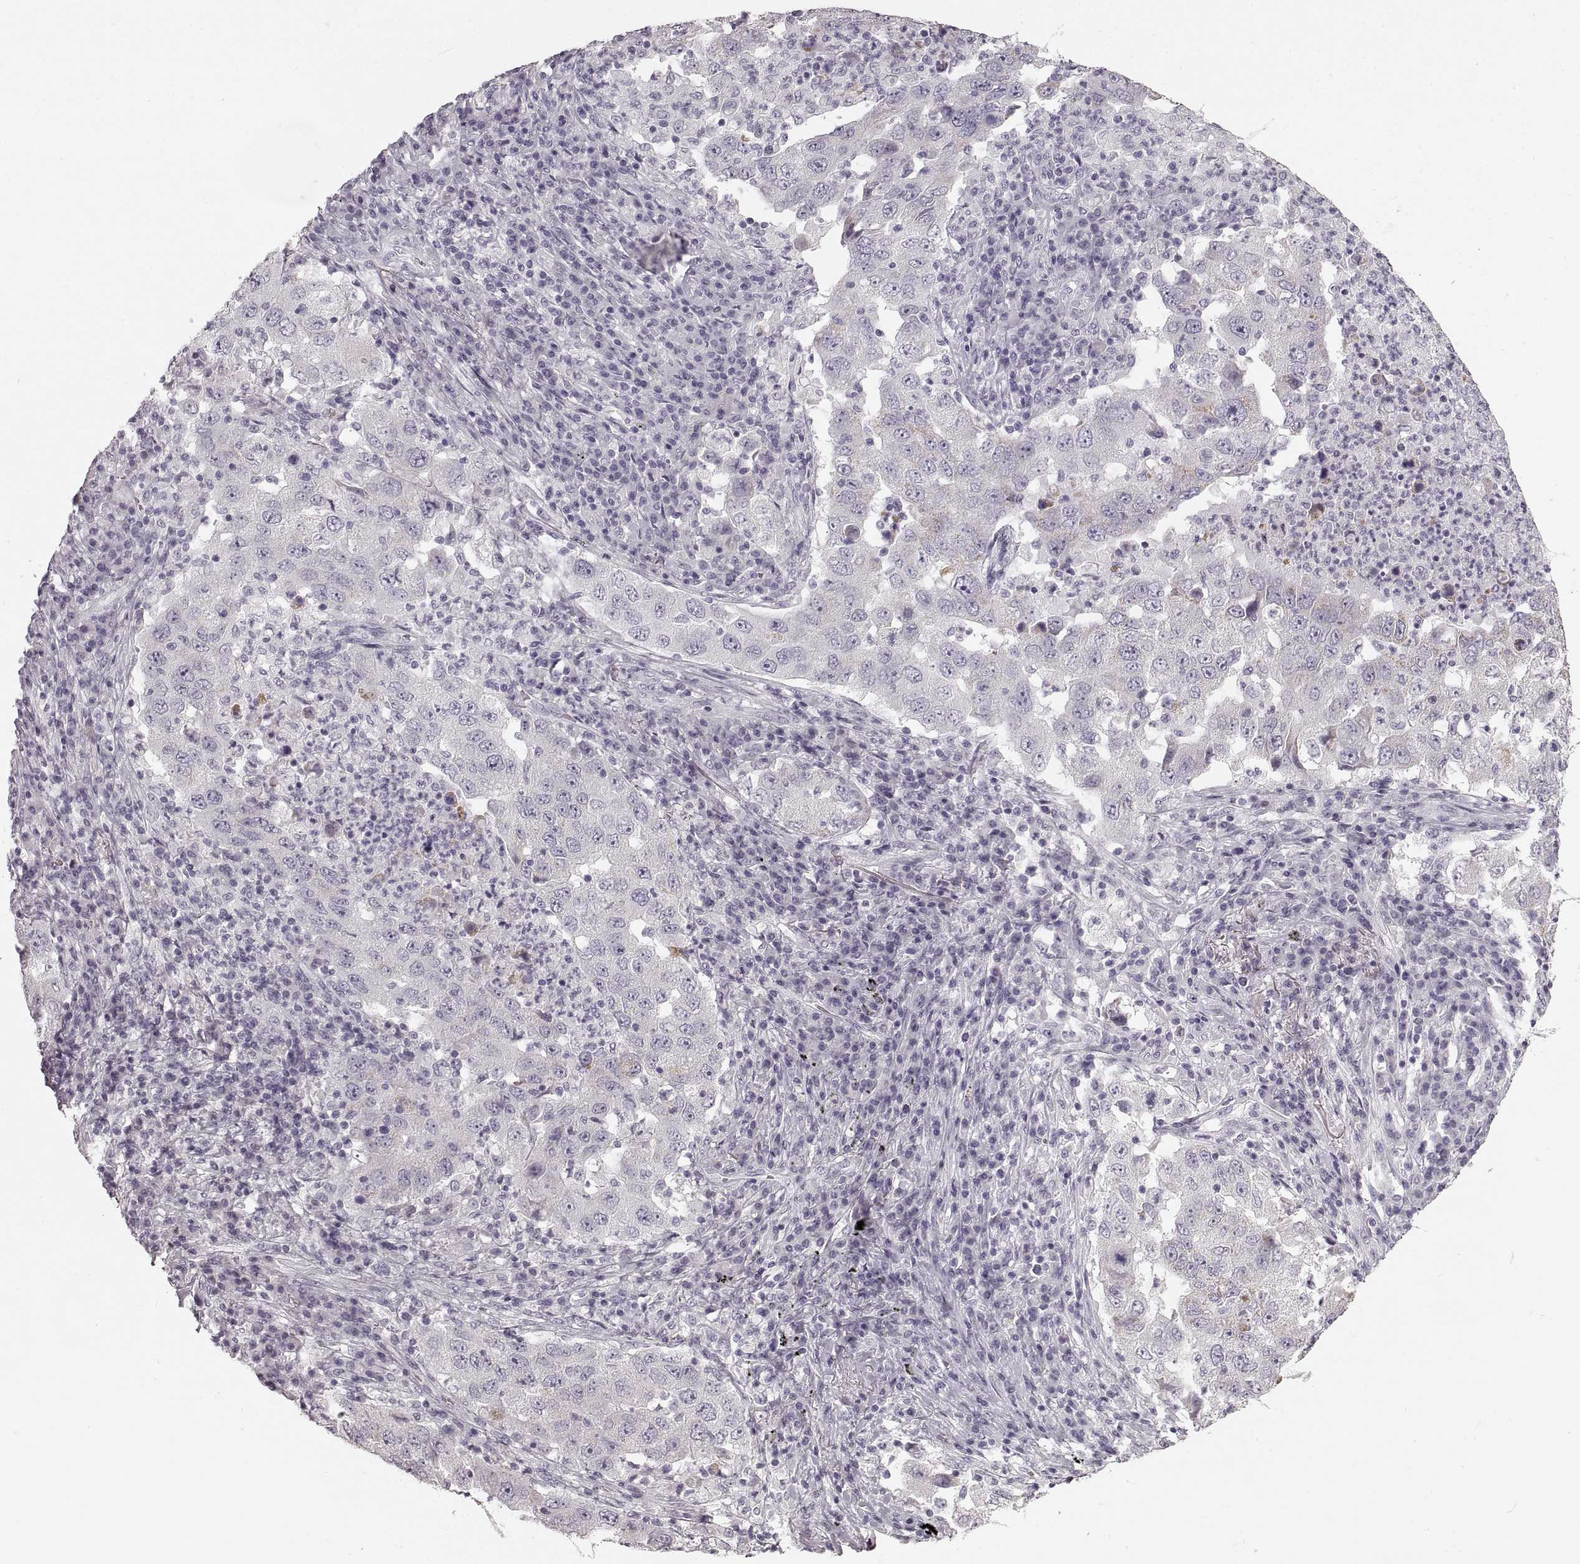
{"staining": {"intensity": "negative", "quantity": "none", "location": "none"}, "tissue": "lung cancer", "cell_type": "Tumor cells", "image_type": "cancer", "snomed": [{"axis": "morphology", "description": "Adenocarcinoma, NOS"}, {"axis": "topography", "description": "Lung"}], "caption": "This is a photomicrograph of immunohistochemistry (IHC) staining of lung adenocarcinoma, which shows no expression in tumor cells.", "gene": "CNTN1", "patient": {"sex": "male", "age": 73}}